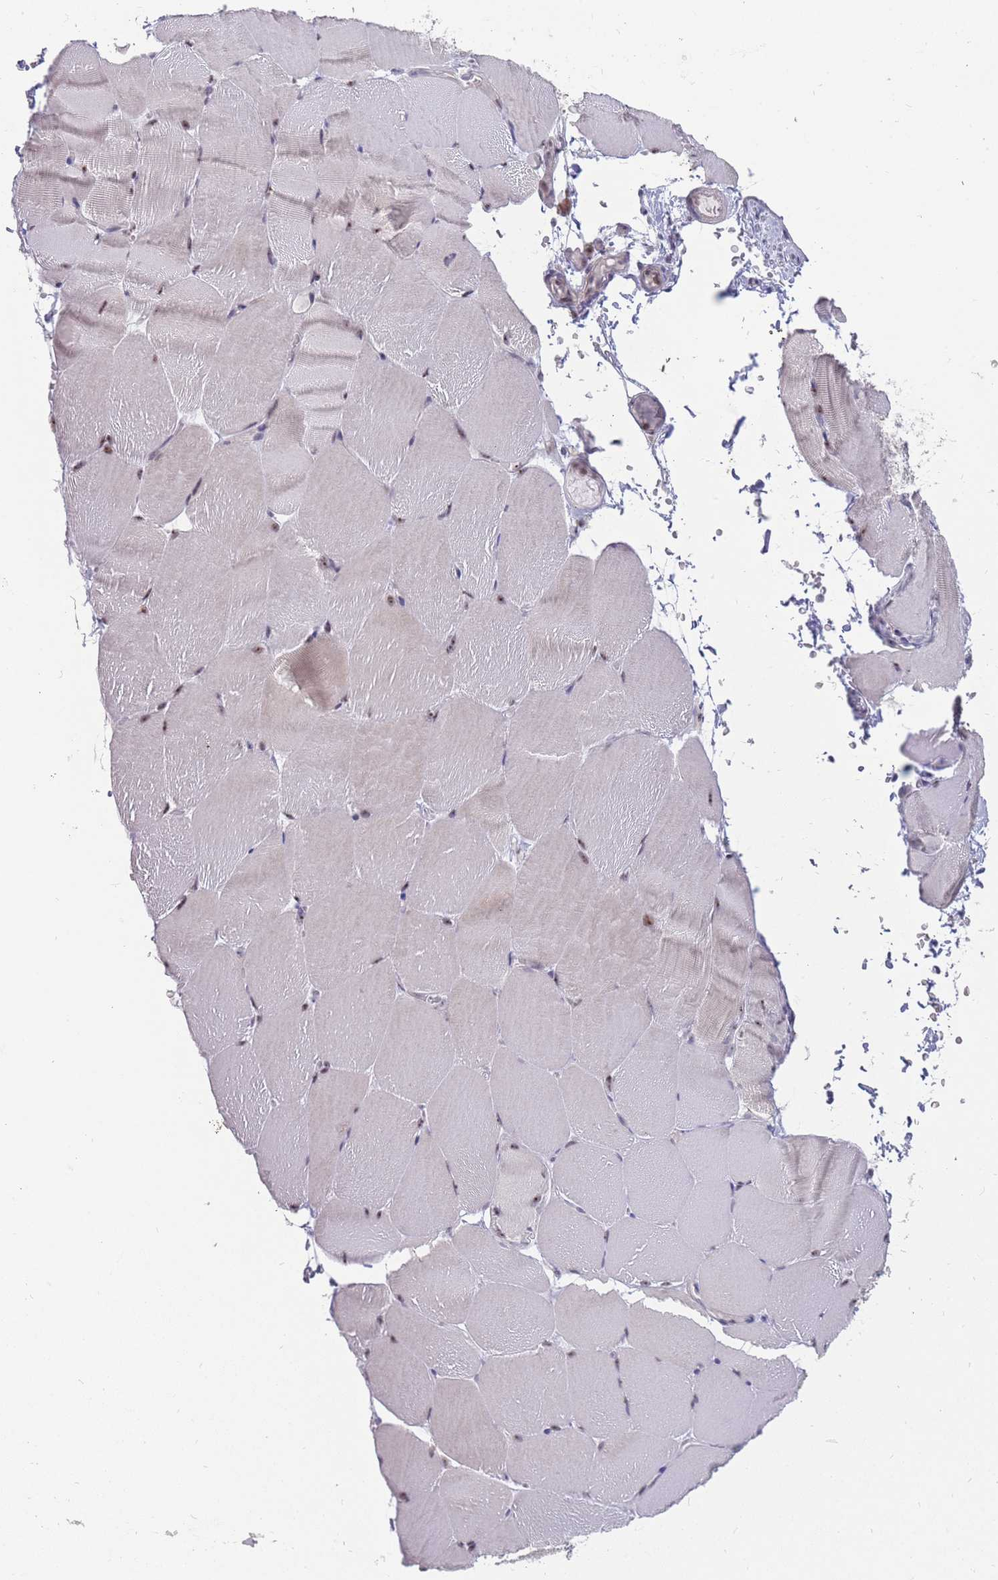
{"staining": {"intensity": "weak", "quantity": "25%-75%", "location": "nuclear"}, "tissue": "skeletal muscle", "cell_type": "Myocytes", "image_type": "normal", "snomed": [{"axis": "morphology", "description": "Normal tissue, NOS"}, {"axis": "topography", "description": "Skeletal muscle"}, {"axis": "topography", "description": "Parathyroid gland"}], "caption": "IHC image of unremarkable human skeletal muscle stained for a protein (brown), which shows low levels of weak nuclear staining in about 25%-75% of myocytes.", "gene": "MCIDAS", "patient": {"sex": "female", "age": 37}}